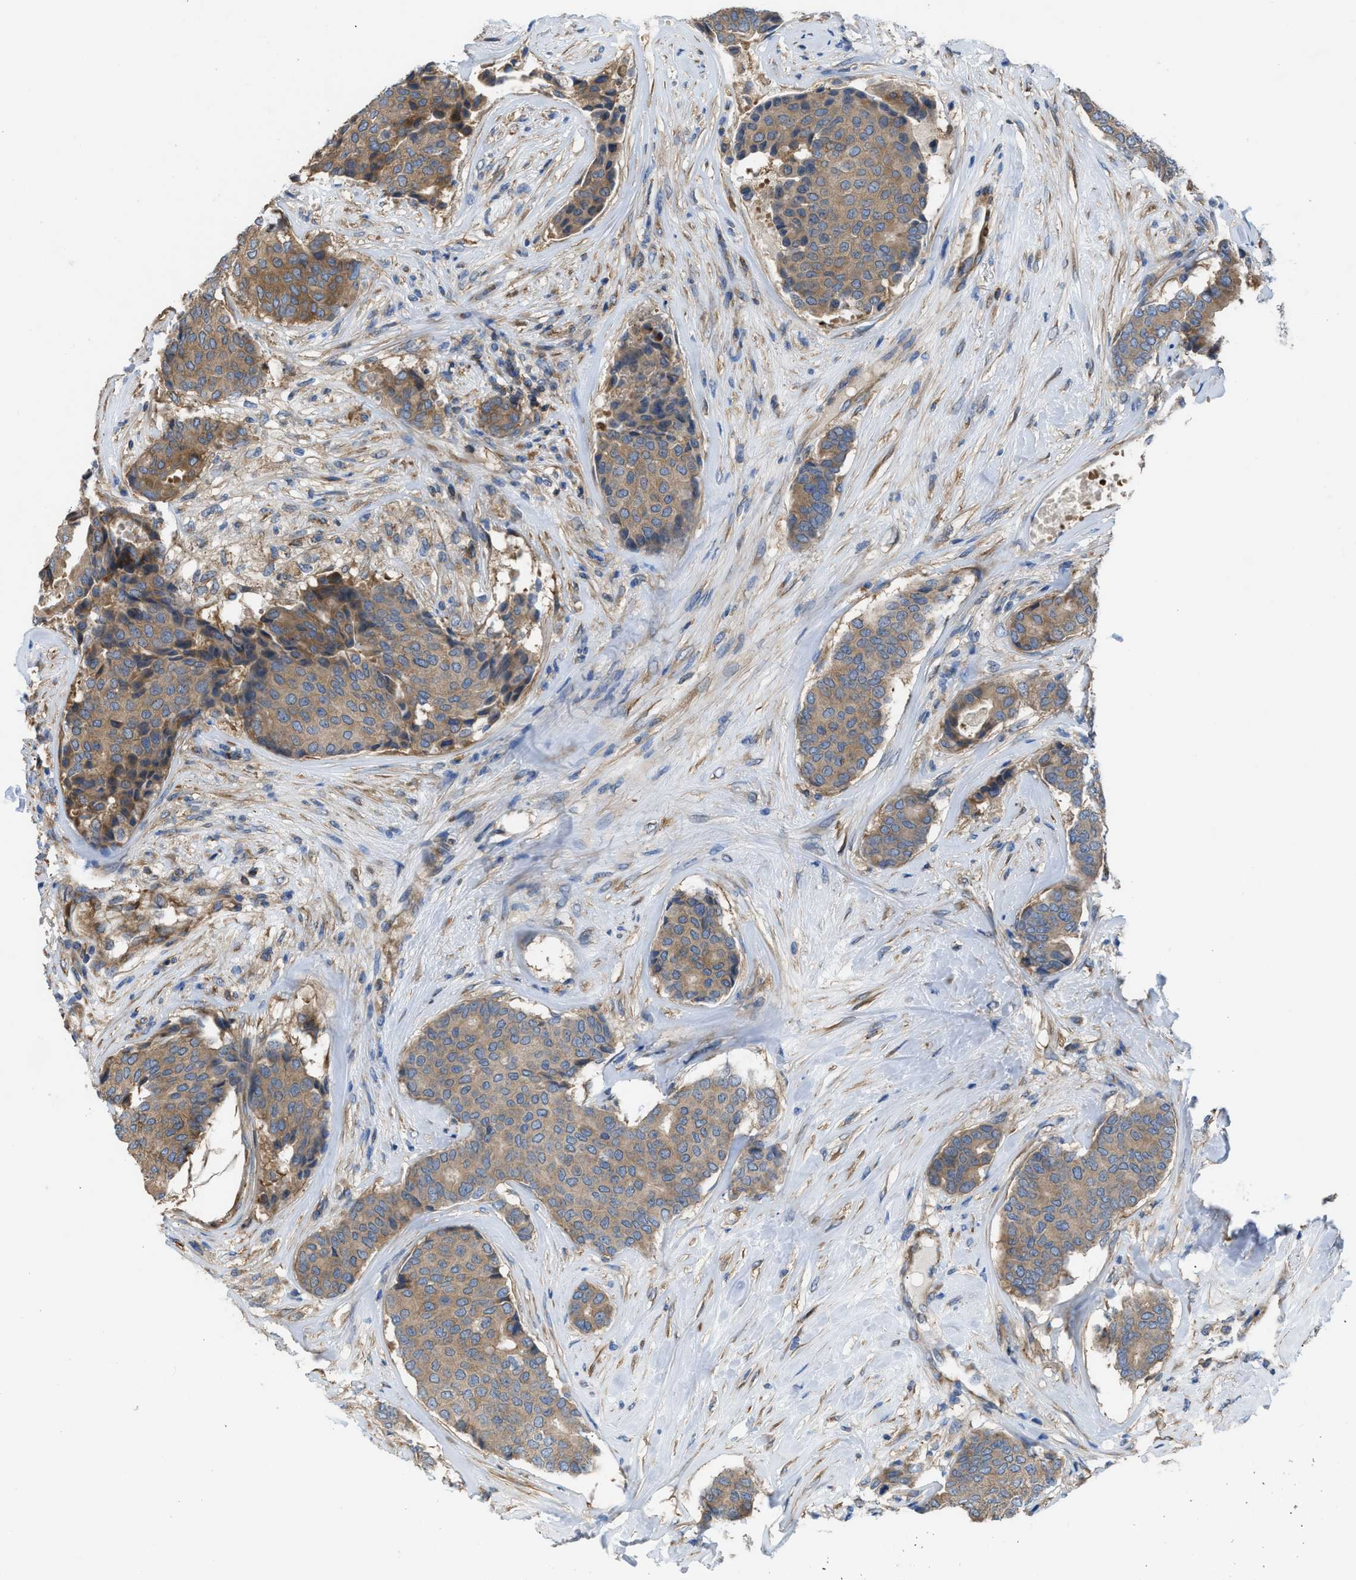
{"staining": {"intensity": "moderate", "quantity": ">75%", "location": "cytoplasmic/membranous"}, "tissue": "breast cancer", "cell_type": "Tumor cells", "image_type": "cancer", "snomed": [{"axis": "morphology", "description": "Duct carcinoma"}, {"axis": "topography", "description": "Breast"}], "caption": "About >75% of tumor cells in breast cancer demonstrate moderate cytoplasmic/membranous protein positivity as visualized by brown immunohistochemical staining.", "gene": "CHKB", "patient": {"sex": "female", "age": 75}}